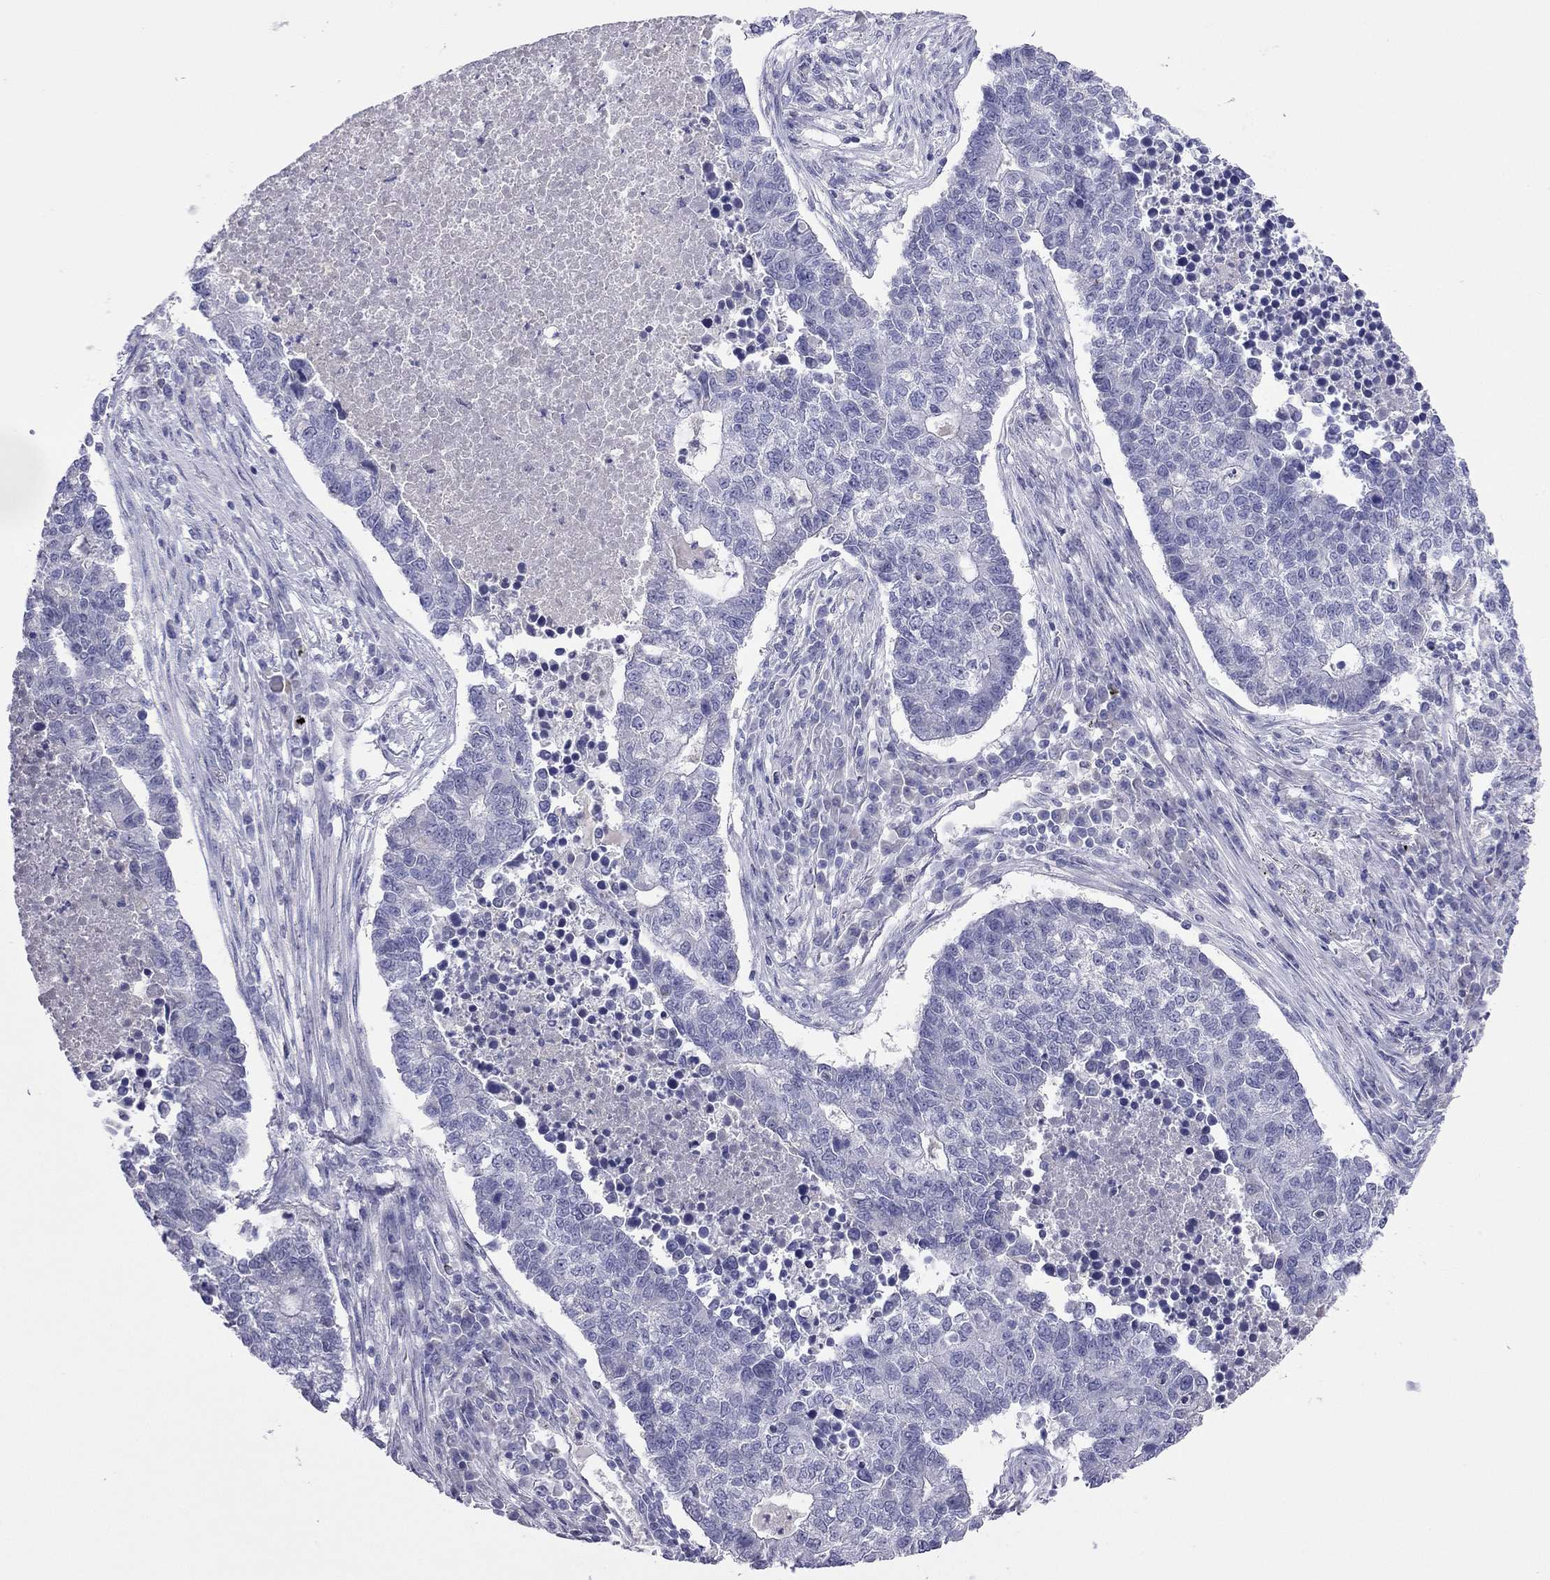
{"staining": {"intensity": "negative", "quantity": "none", "location": "none"}, "tissue": "lung cancer", "cell_type": "Tumor cells", "image_type": "cancer", "snomed": [{"axis": "morphology", "description": "Adenocarcinoma, NOS"}, {"axis": "topography", "description": "Lung"}], "caption": "The immunohistochemistry (IHC) histopathology image has no significant staining in tumor cells of lung adenocarcinoma tissue. The staining was performed using DAB (3,3'-diaminobenzidine) to visualize the protein expression in brown, while the nuclei were stained in blue with hematoxylin (Magnification: 20x).", "gene": "ODF4", "patient": {"sex": "male", "age": 57}}